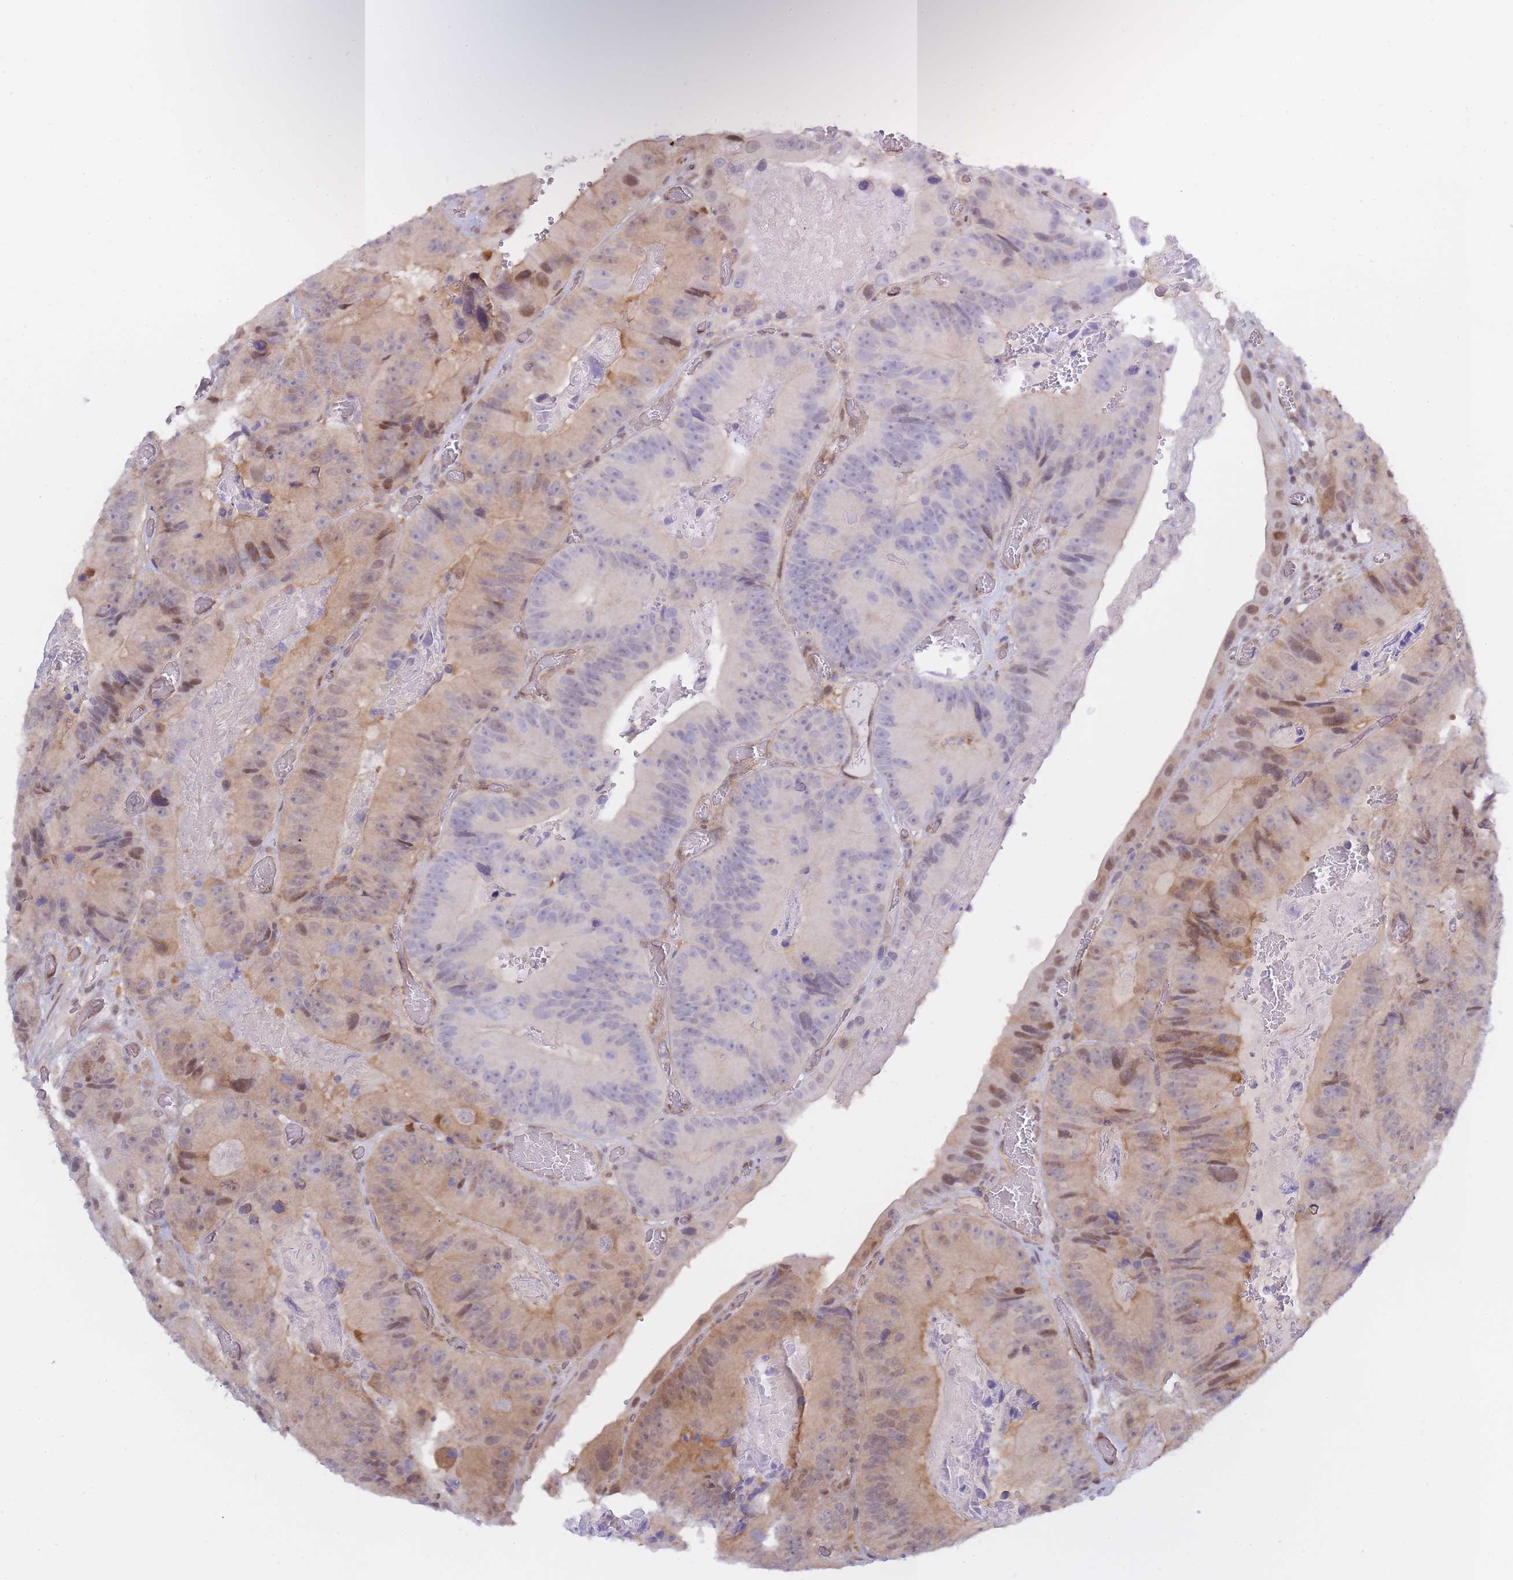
{"staining": {"intensity": "weak", "quantity": "<25%", "location": "cytoplasmic/membranous"}, "tissue": "colorectal cancer", "cell_type": "Tumor cells", "image_type": "cancer", "snomed": [{"axis": "morphology", "description": "Adenocarcinoma, NOS"}, {"axis": "topography", "description": "Colon"}], "caption": "Immunohistochemistry micrograph of human colorectal cancer (adenocarcinoma) stained for a protein (brown), which demonstrates no positivity in tumor cells.", "gene": "NSFL1C", "patient": {"sex": "female", "age": 86}}